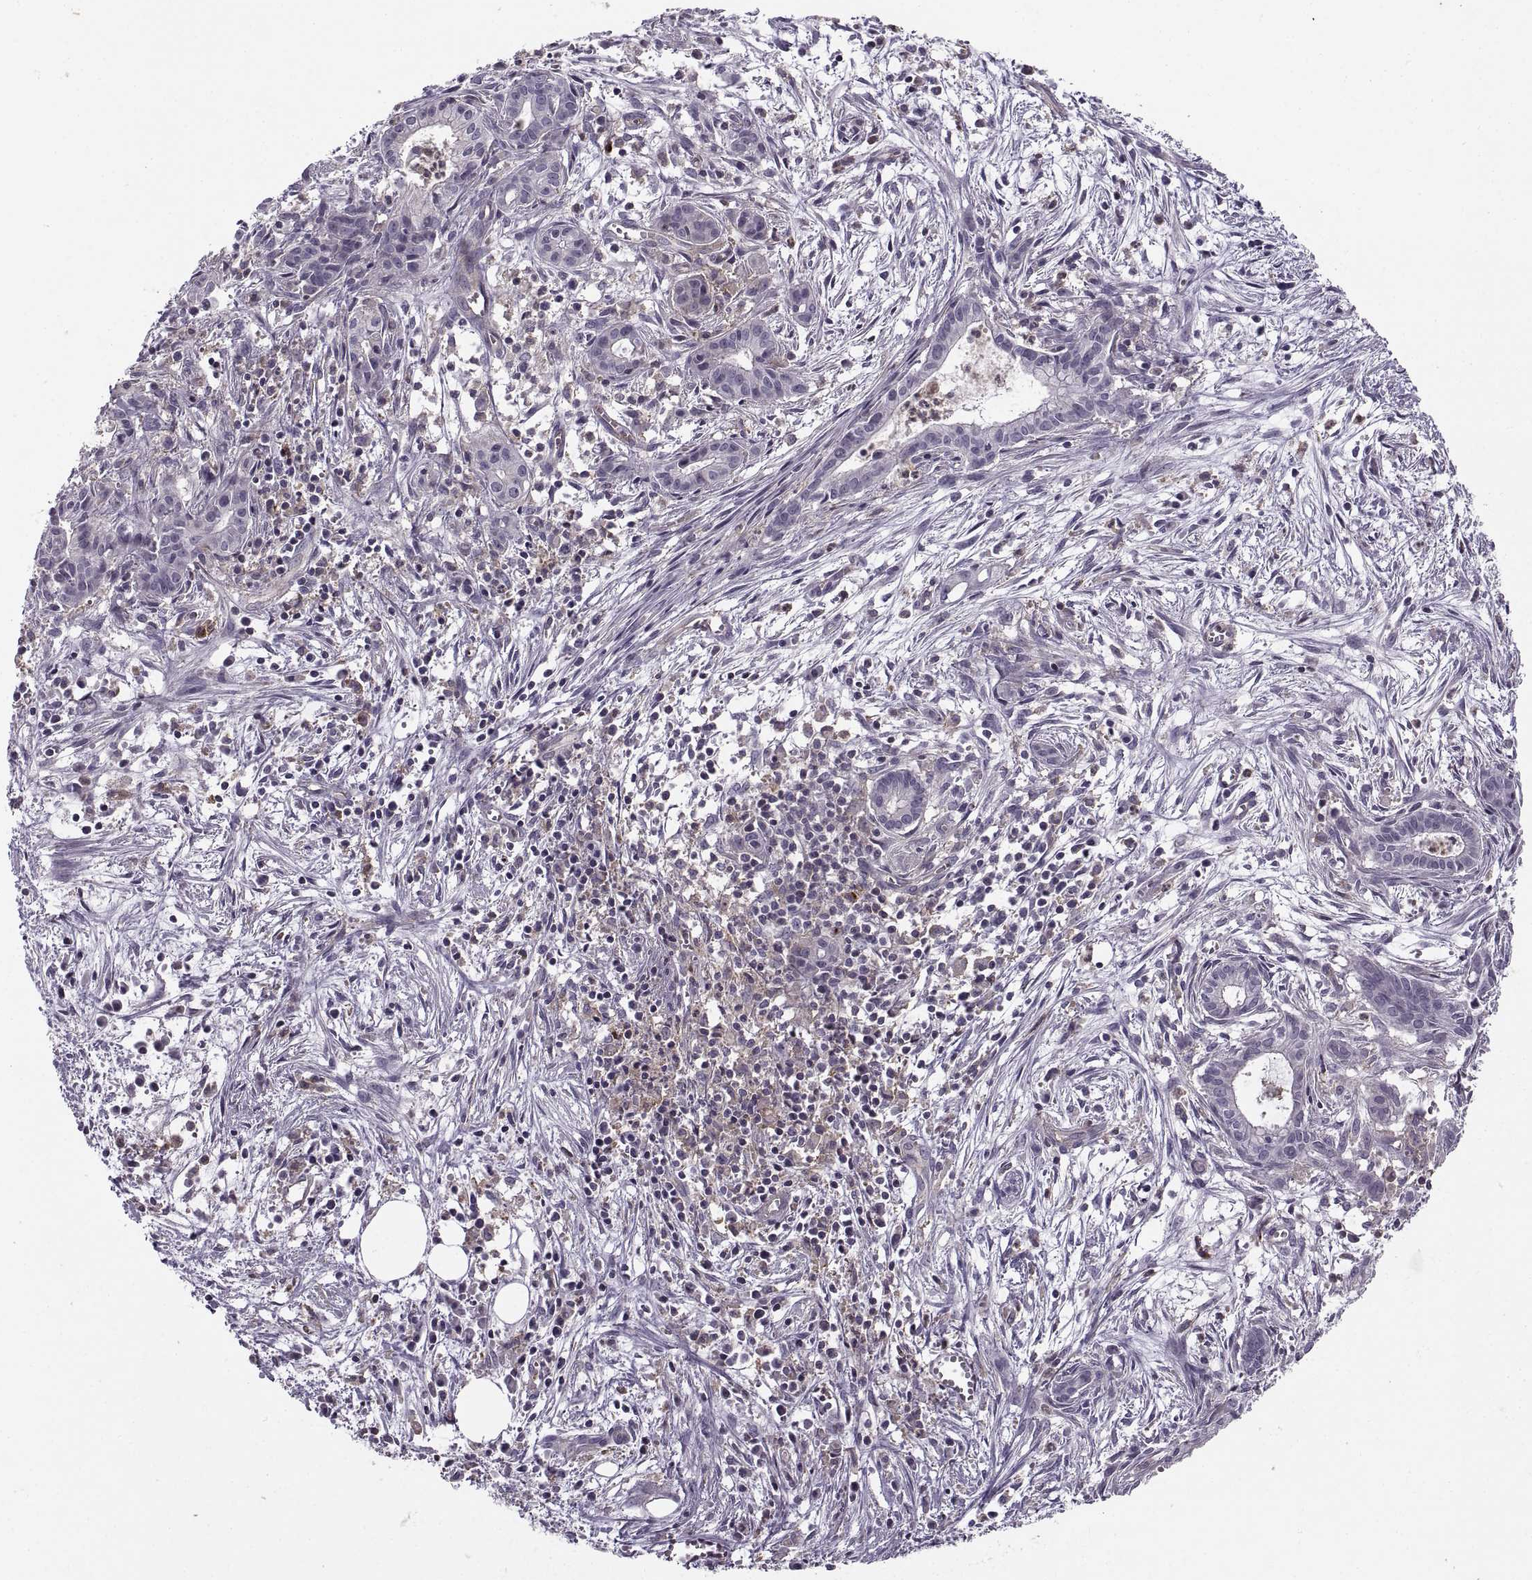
{"staining": {"intensity": "negative", "quantity": "none", "location": "none"}, "tissue": "pancreatic cancer", "cell_type": "Tumor cells", "image_type": "cancer", "snomed": [{"axis": "morphology", "description": "Adenocarcinoma, NOS"}, {"axis": "topography", "description": "Pancreas"}], "caption": "Tumor cells are negative for brown protein staining in pancreatic cancer.", "gene": "RALB", "patient": {"sex": "male", "age": 48}}